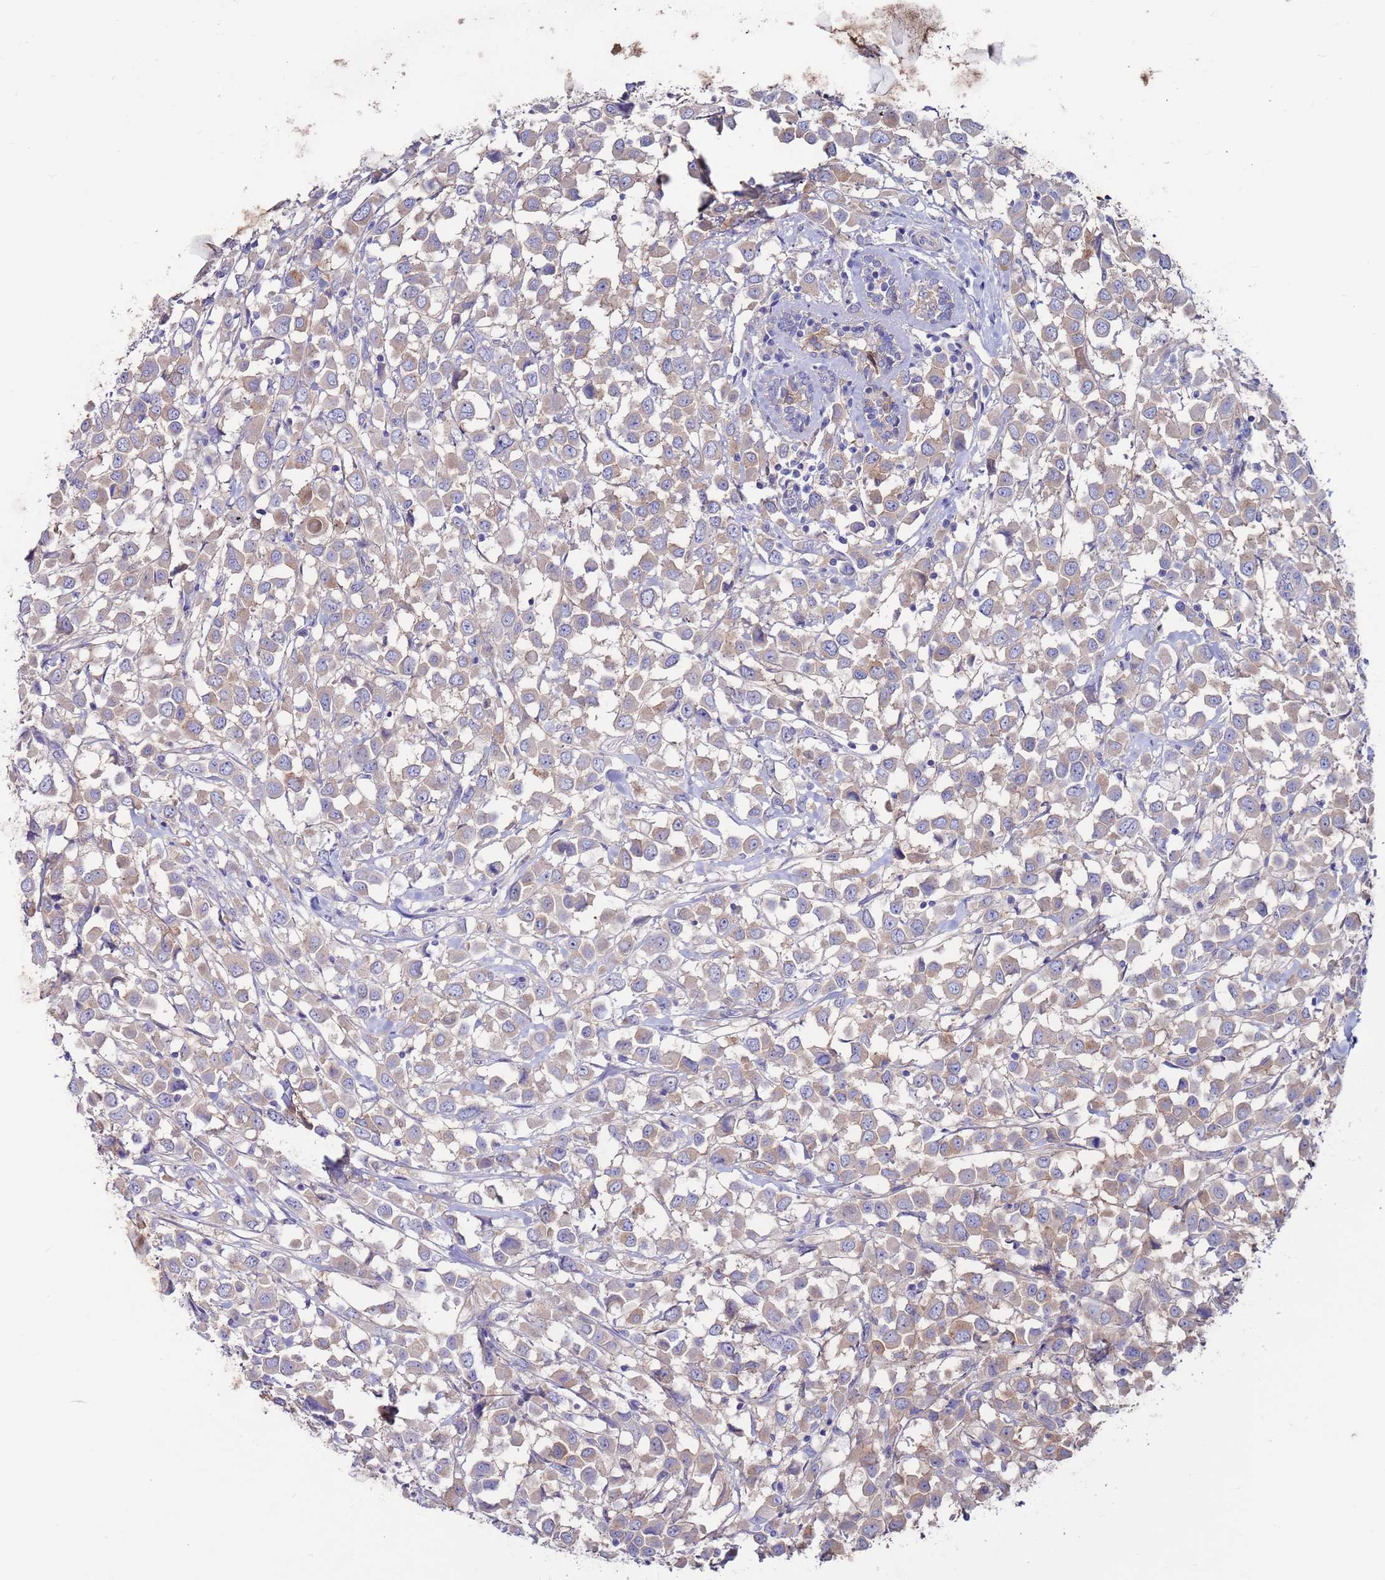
{"staining": {"intensity": "weak", "quantity": "25%-75%", "location": "cytoplasmic/membranous"}, "tissue": "breast cancer", "cell_type": "Tumor cells", "image_type": "cancer", "snomed": [{"axis": "morphology", "description": "Duct carcinoma"}, {"axis": "topography", "description": "Breast"}], "caption": "Immunohistochemical staining of breast intraductal carcinoma reveals low levels of weak cytoplasmic/membranous positivity in about 25%-75% of tumor cells.", "gene": "KRTCAP3", "patient": {"sex": "female", "age": 61}}